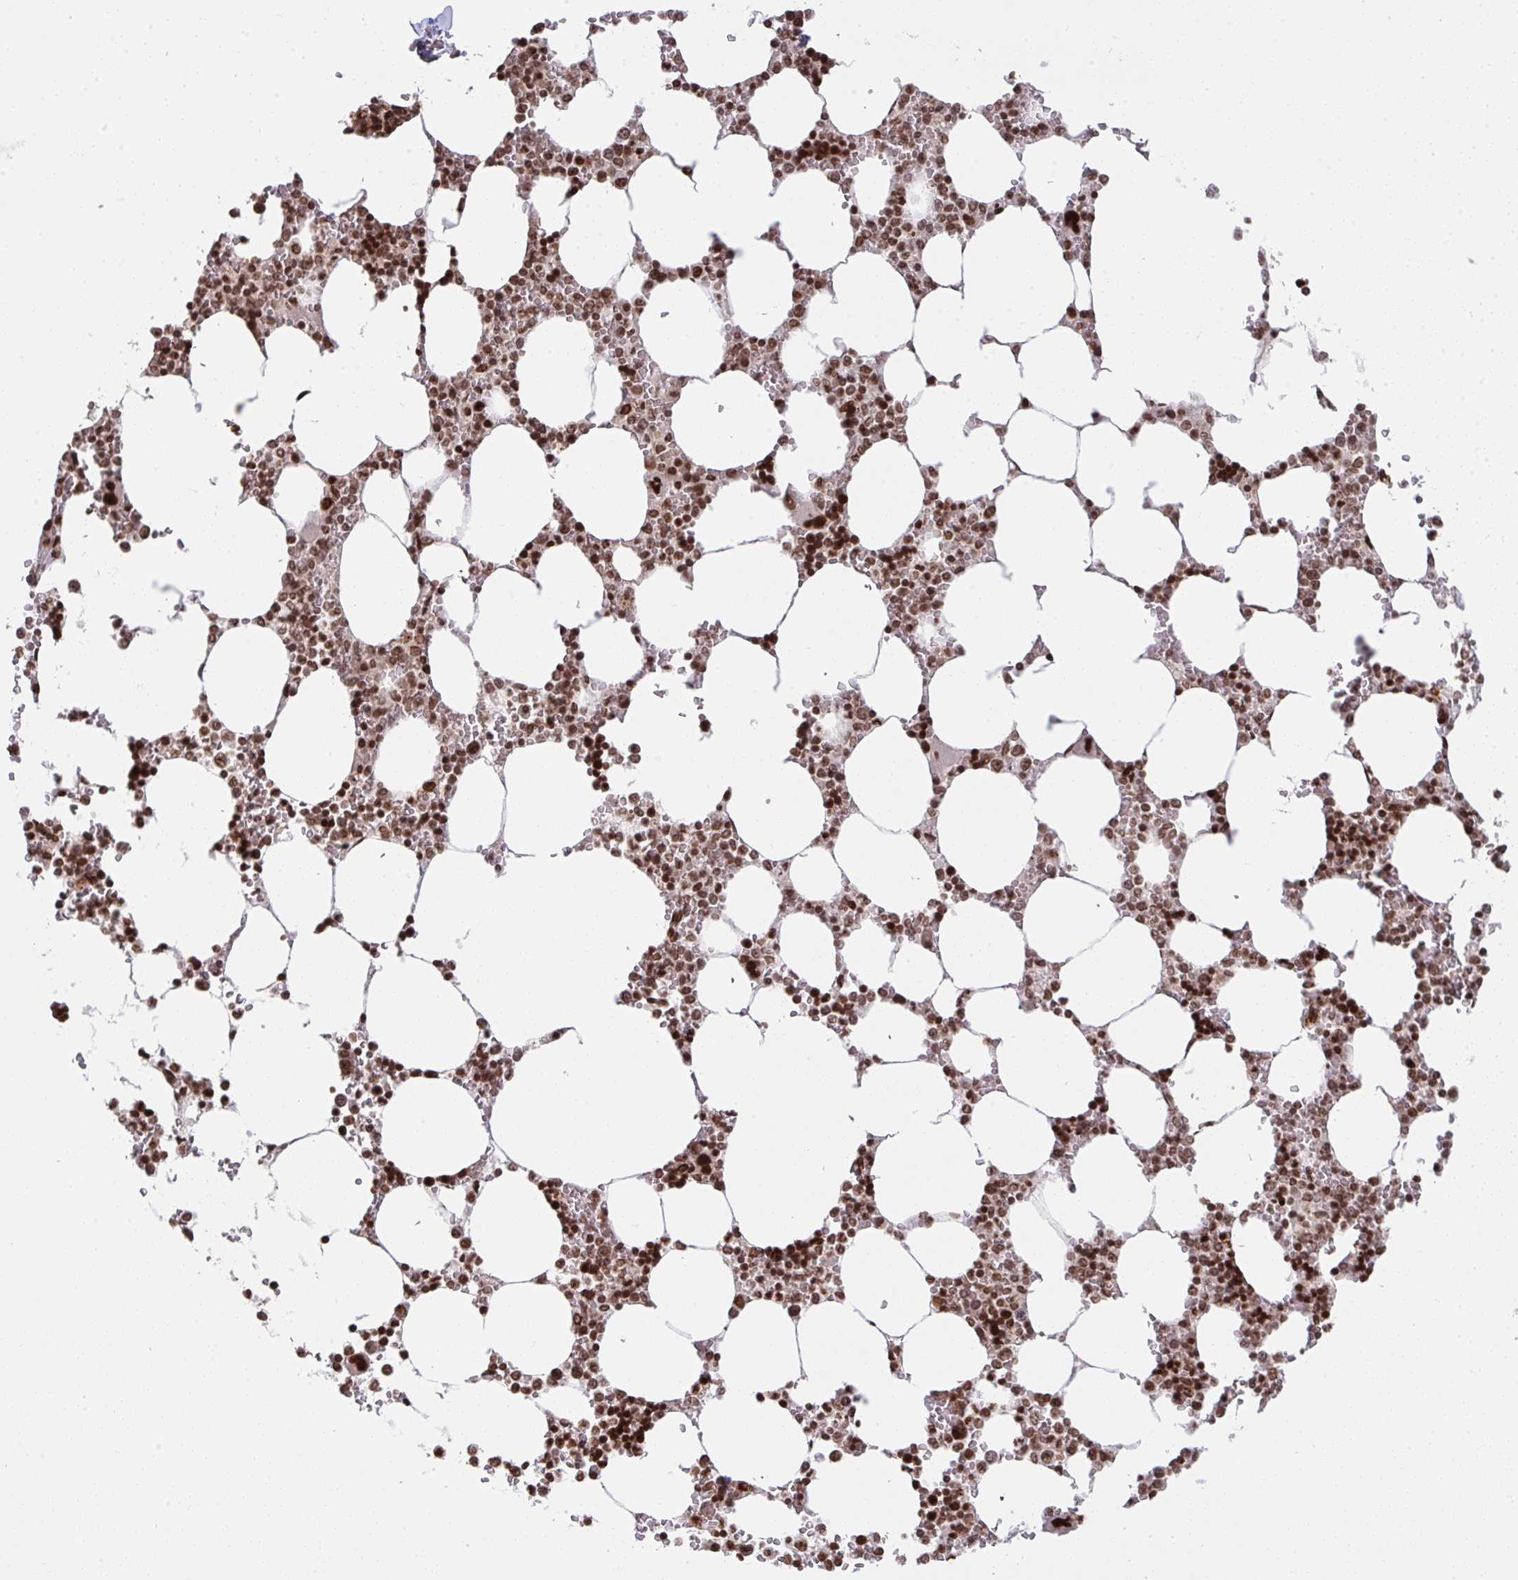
{"staining": {"intensity": "strong", "quantity": ">75%", "location": "nuclear"}, "tissue": "bone marrow", "cell_type": "Hematopoietic cells", "image_type": "normal", "snomed": [{"axis": "morphology", "description": "Normal tissue, NOS"}, {"axis": "topography", "description": "Bone marrow"}], "caption": "An immunohistochemistry (IHC) photomicrograph of benign tissue is shown. Protein staining in brown labels strong nuclear positivity in bone marrow within hematopoietic cells.", "gene": "NIP7", "patient": {"sex": "male", "age": 64}}